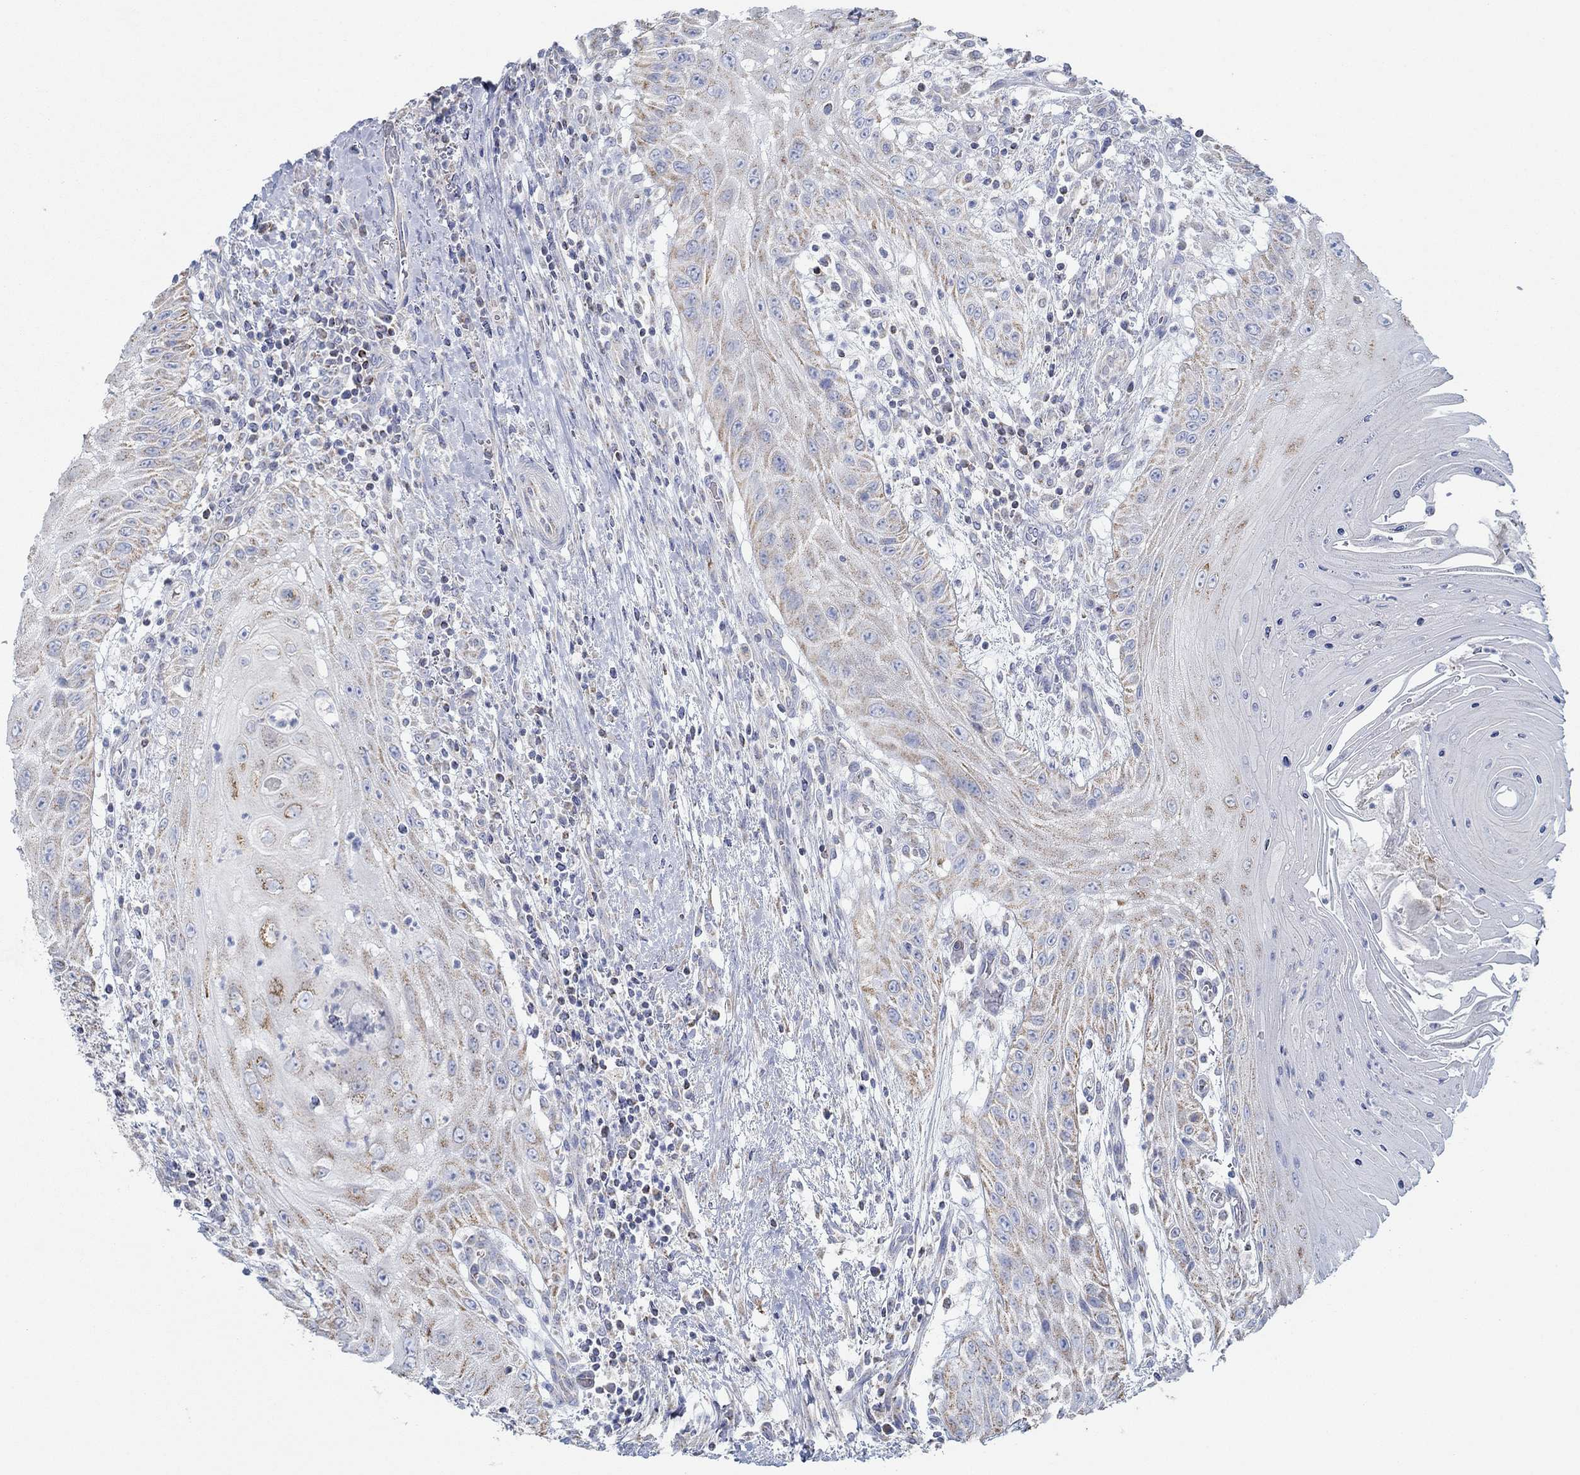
{"staining": {"intensity": "moderate", "quantity": "<25%", "location": "cytoplasmic/membranous"}, "tissue": "head and neck cancer", "cell_type": "Tumor cells", "image_type": "cancer", "snomed": [{"axis": "morphology", "description": "Squamous cell carcinoma, NOS"}, {"axis": "topography", "description": "Oral tissue"}, {"axis": "topography", "description": "Head-Neck"}], "caption": "Squamous cell carcinoma (head and neck) stained with a brown dye reveals moderate cytoplasmic/membranous positive staining in approximately <25% of tumor cells.", "gene": "GLOD5", "patient": {"sex": "male", "age": 58}}